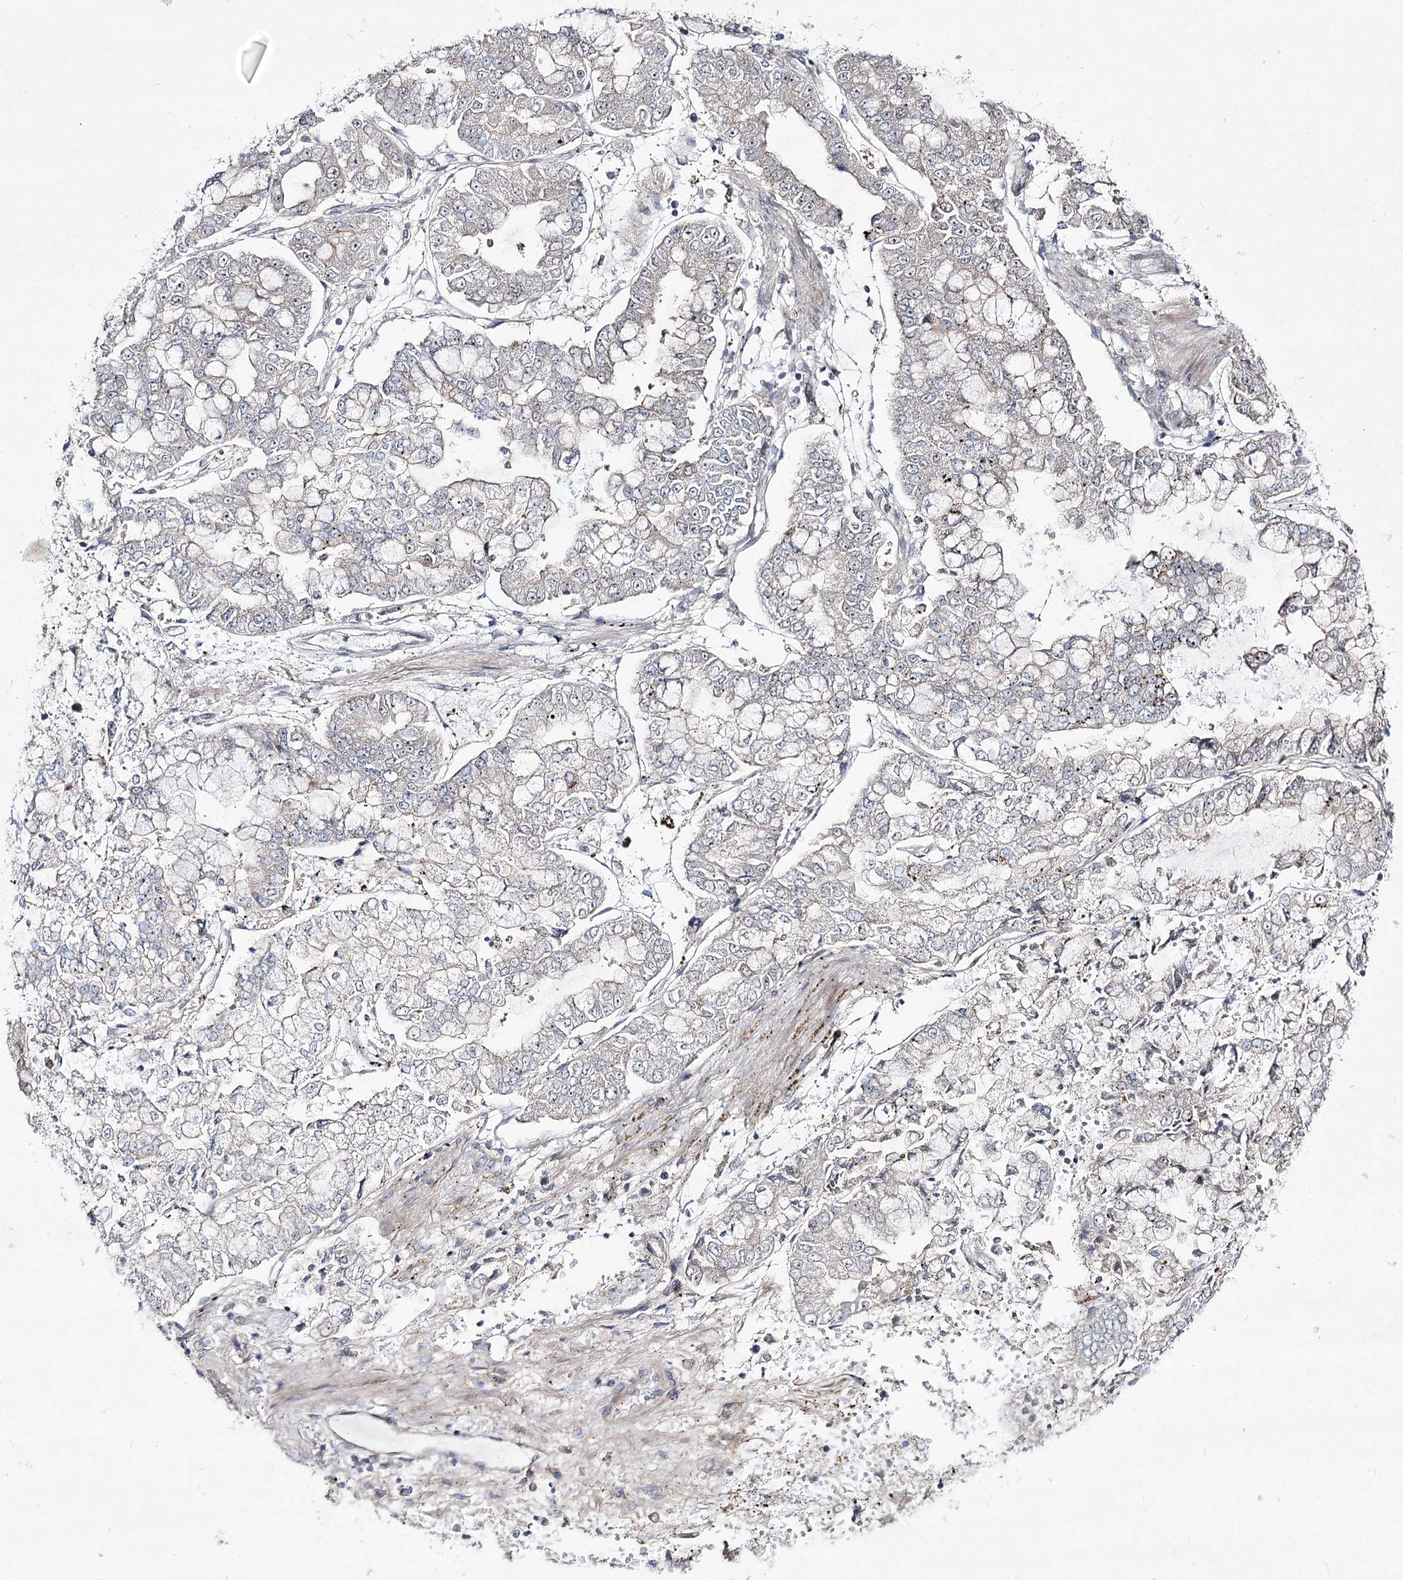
{"staining": {"intensity": "negative", "quantity": "none", "location": "none"}, "tissue": "stomach cancer", "cell_type": "Tumor cells", "image_type": "cancer", "snomed": [{"axis": "morphology", "description": "Adenocarcinoma, NOS"}, {"axis": "topography", "description": "Stomach"}], "caption": "This is an immunohistochemistry (IHC) micrograph of human stomach adenocarcinoma. There is no expression in tumor cells.", "gene": "HOXC11", "patient": {"sex": "male", "age": 76}}